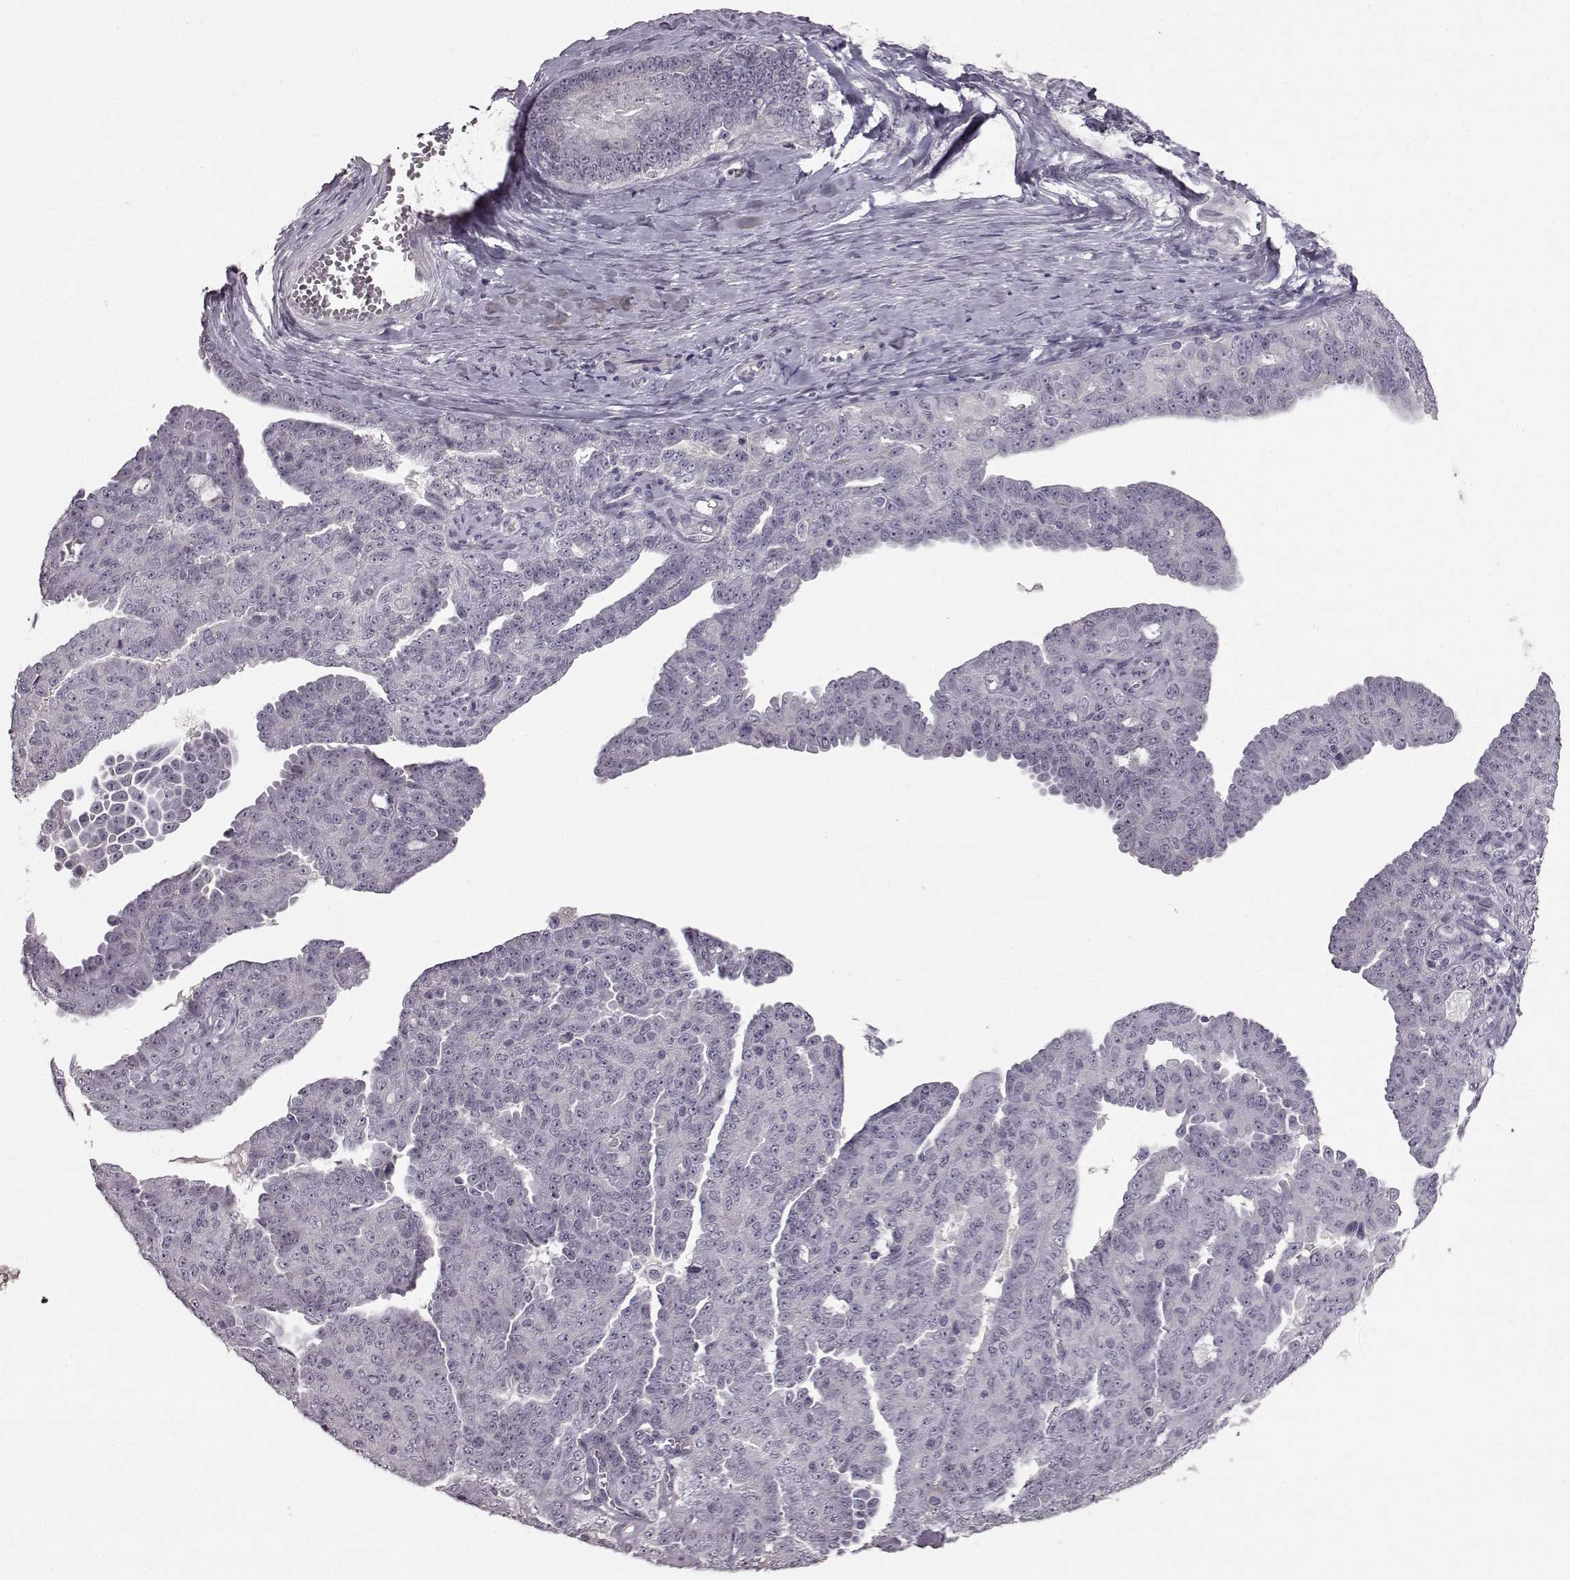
{"staining": {"intensity": "negative", "quantity": "none", "location": "none"}, "tissue": "ovarian cancer", "cell_type": "Tumor cells", "image_type": "cancer", "snomed": [{"axis": "morphology", "description": "Cystadenocarcinoma, serous, NOS"}, {"axis": "topography", "description": "Ovary"}], "caption": "Immunohistochemistry of human ovarian cancer (serous cystadenocarcinoma) exhibits no staining in tumor cells.", "gene": "LHB", "patient": {"sex": "female", "age": 71}}